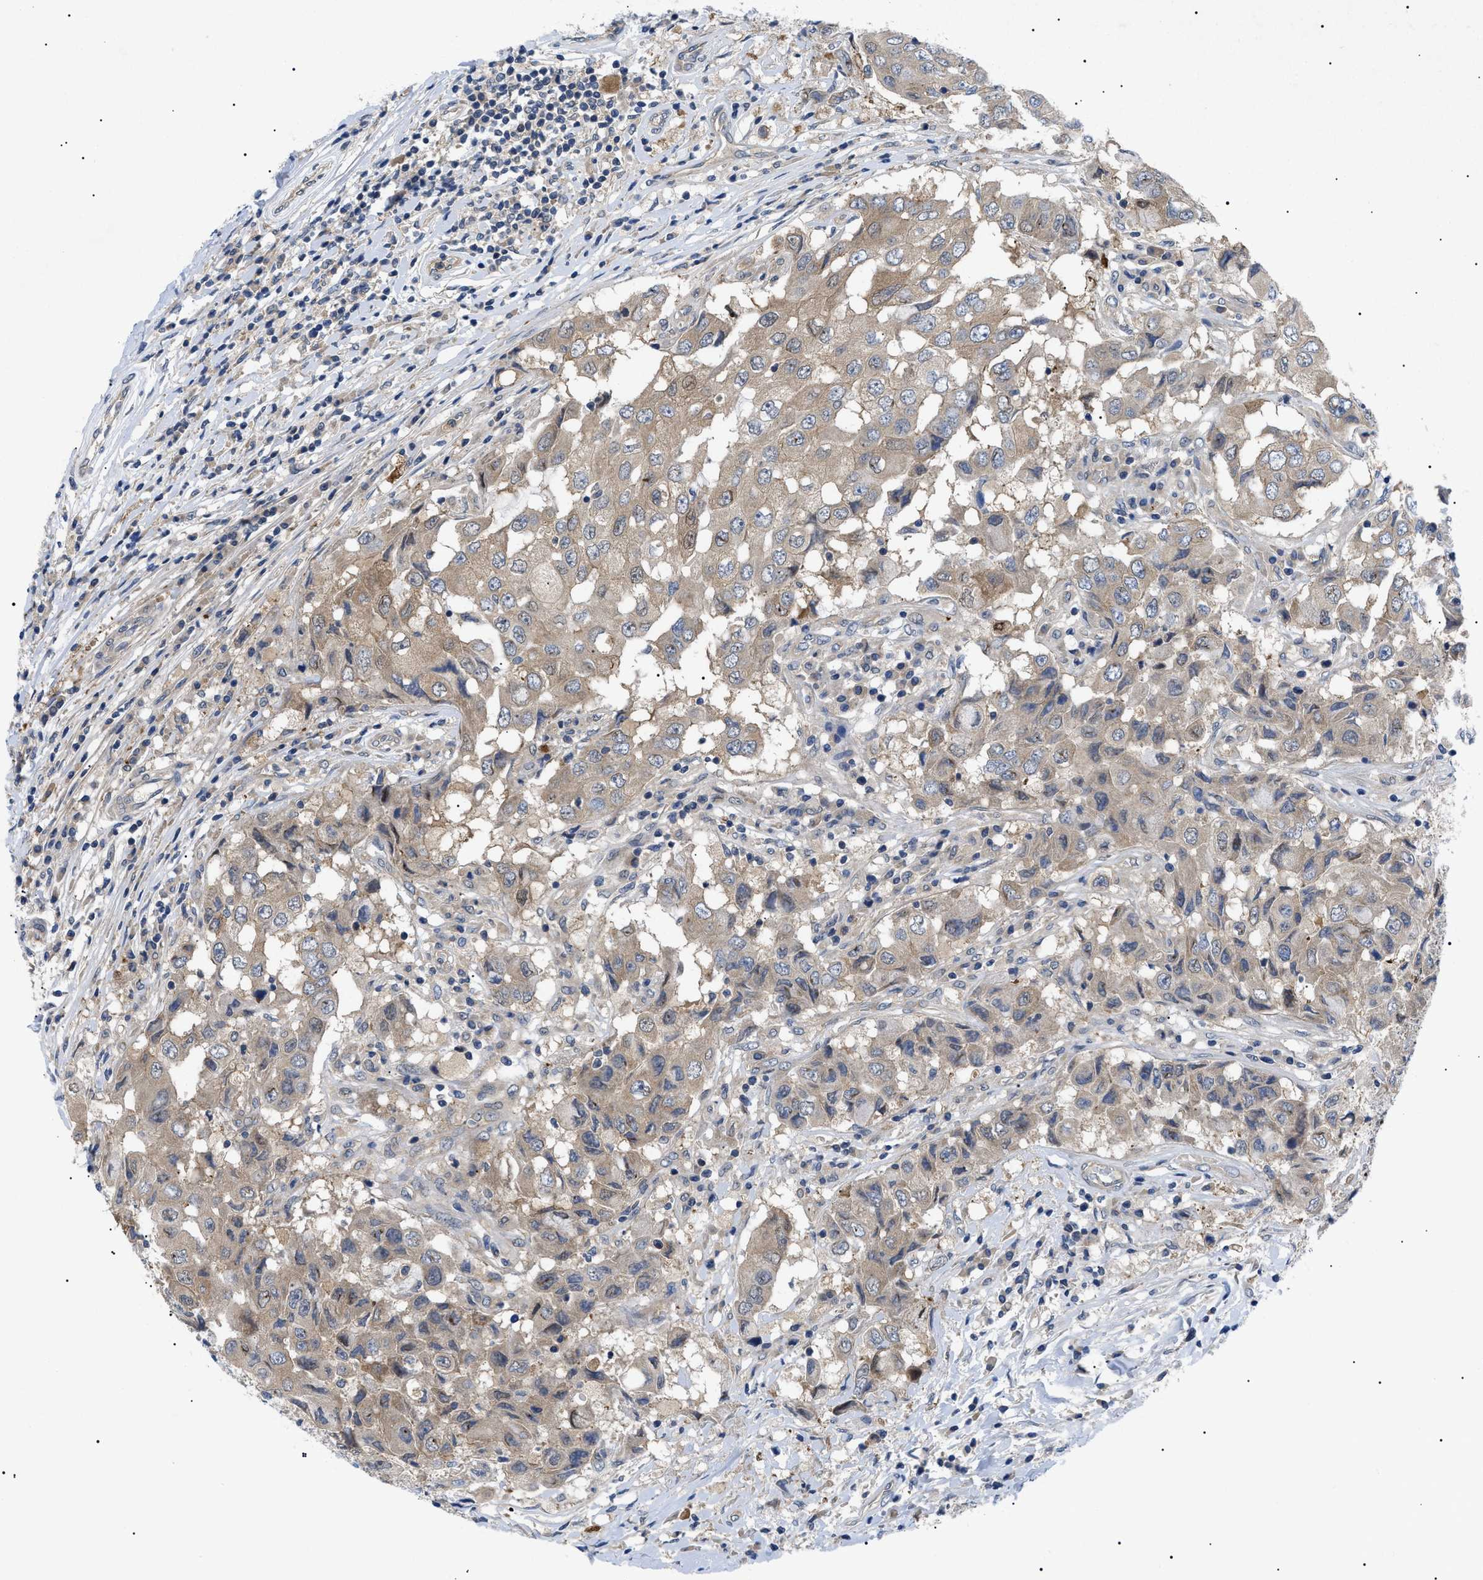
{"staining": {"intensity": "weak", "quantity": ">75%", "location": "cytoplasmic/membranous"}, "tissue": "breast cancer", "cell_type": "Tumor cells", "image_type": "cancer", "snomed": [{"axis": "morphology", "description": "Duct carcinoma"}, {"axis": "topography", "description": "Breast"}], "caption": "This image reveals breast infiltrating ductal carcinoma stained with immunohistochemistry to label a protein in brown. The cytoplasmic/membranous of tumor cells show weak positivity for the protein. Nuclei are counter-stained blue.", "gene": "RIPK1", "patient": {"sex": "female", "age": 27}}